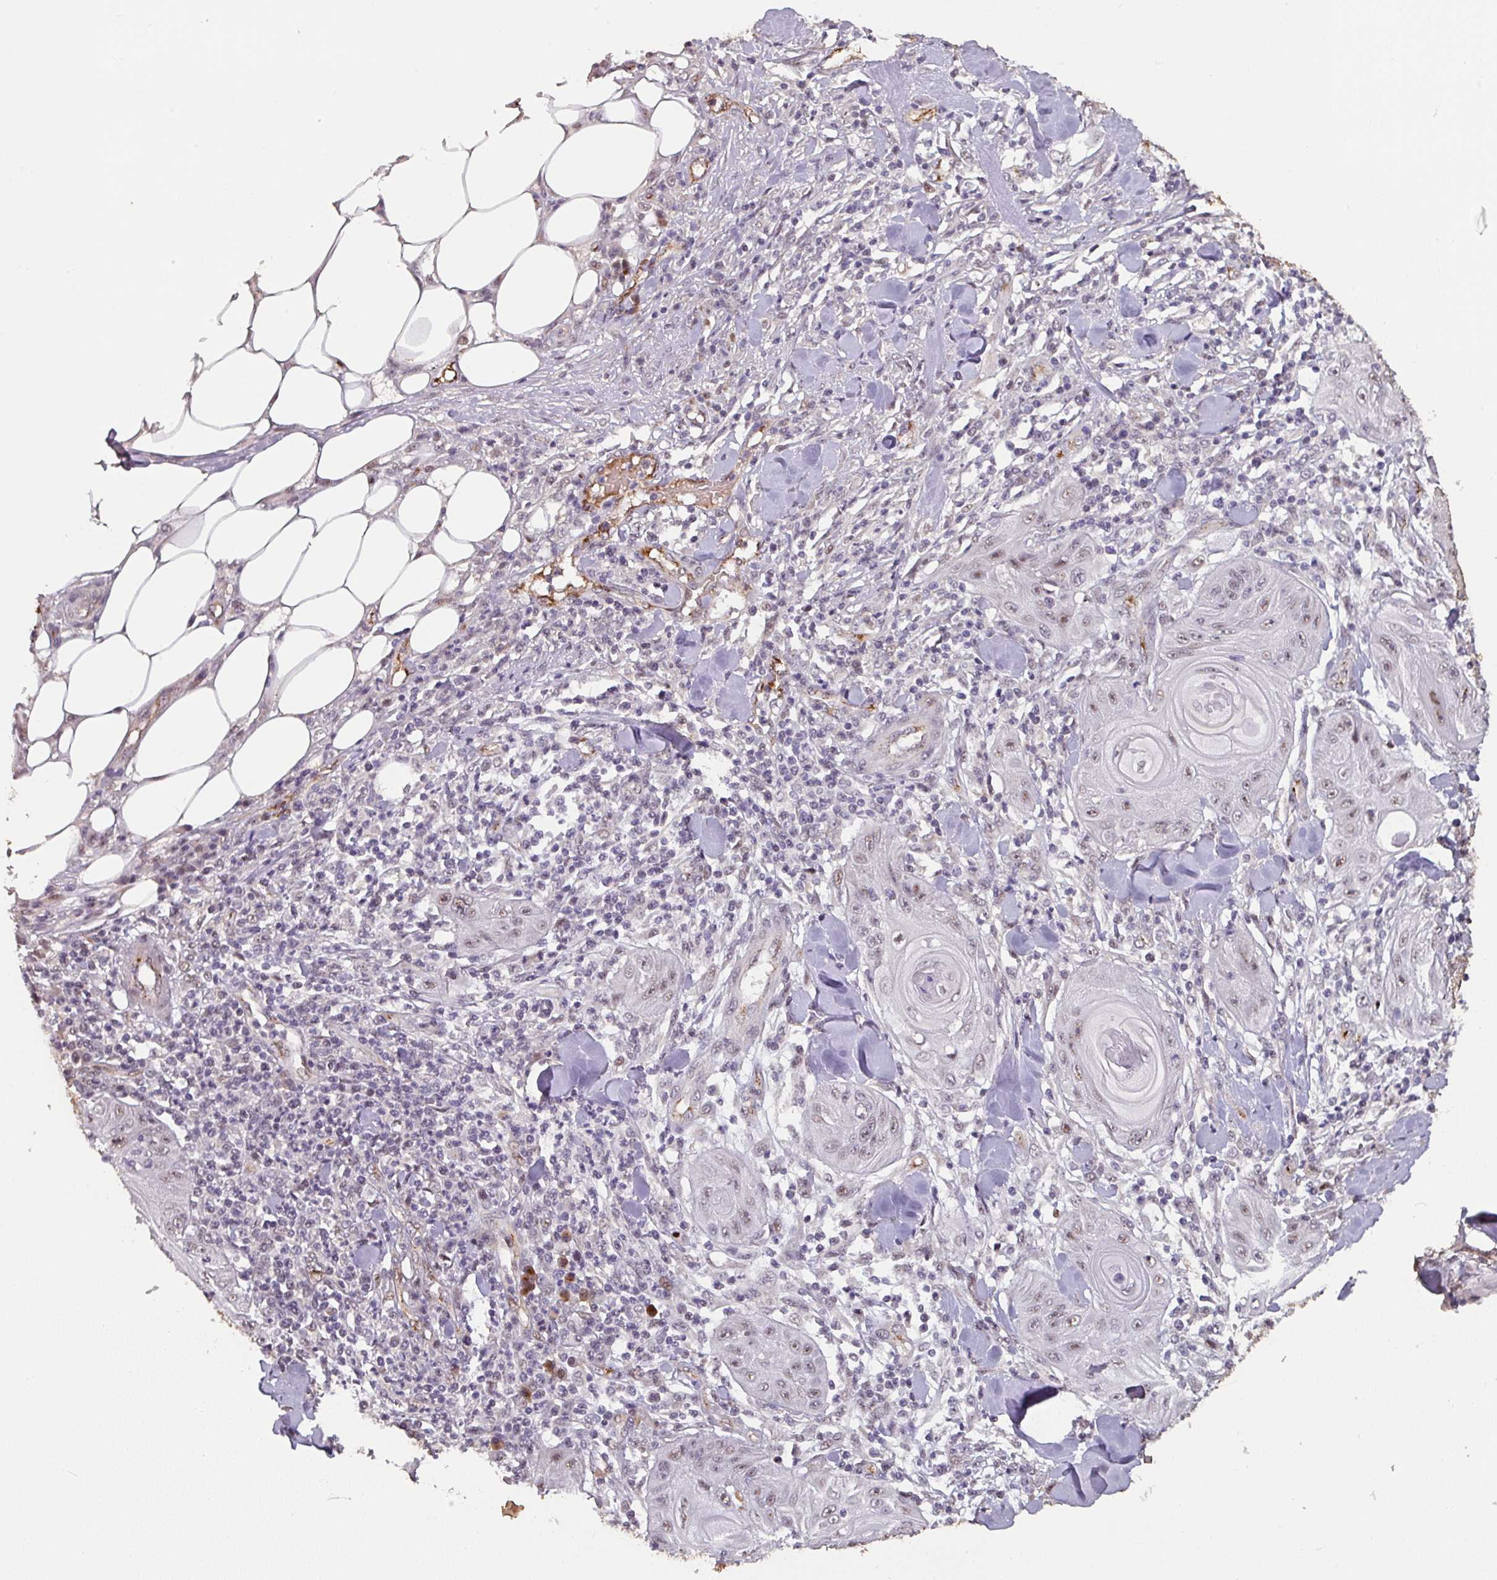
{"staining": {"intensity": "moderate", "quantity": "25%-75%", "location": "nuclear"}, "tissue": "skin cancer", "cell_type": "Tumor cells", "image_type": "cancer", "snomed": [{"axis": "morphology", "description": "Squamous cell carcinoma, NOS"}, {"axis": "topography", "description": "Skin"}], "caption": "This histopathology image shows IHC staining of human squamous cell carcinoma (skin), with medium moderate nuclear positivity in approximately 25%-75% of tumor cells.", "gene": "SIDT2", "patient": {"sex": "female", "age": 78}}